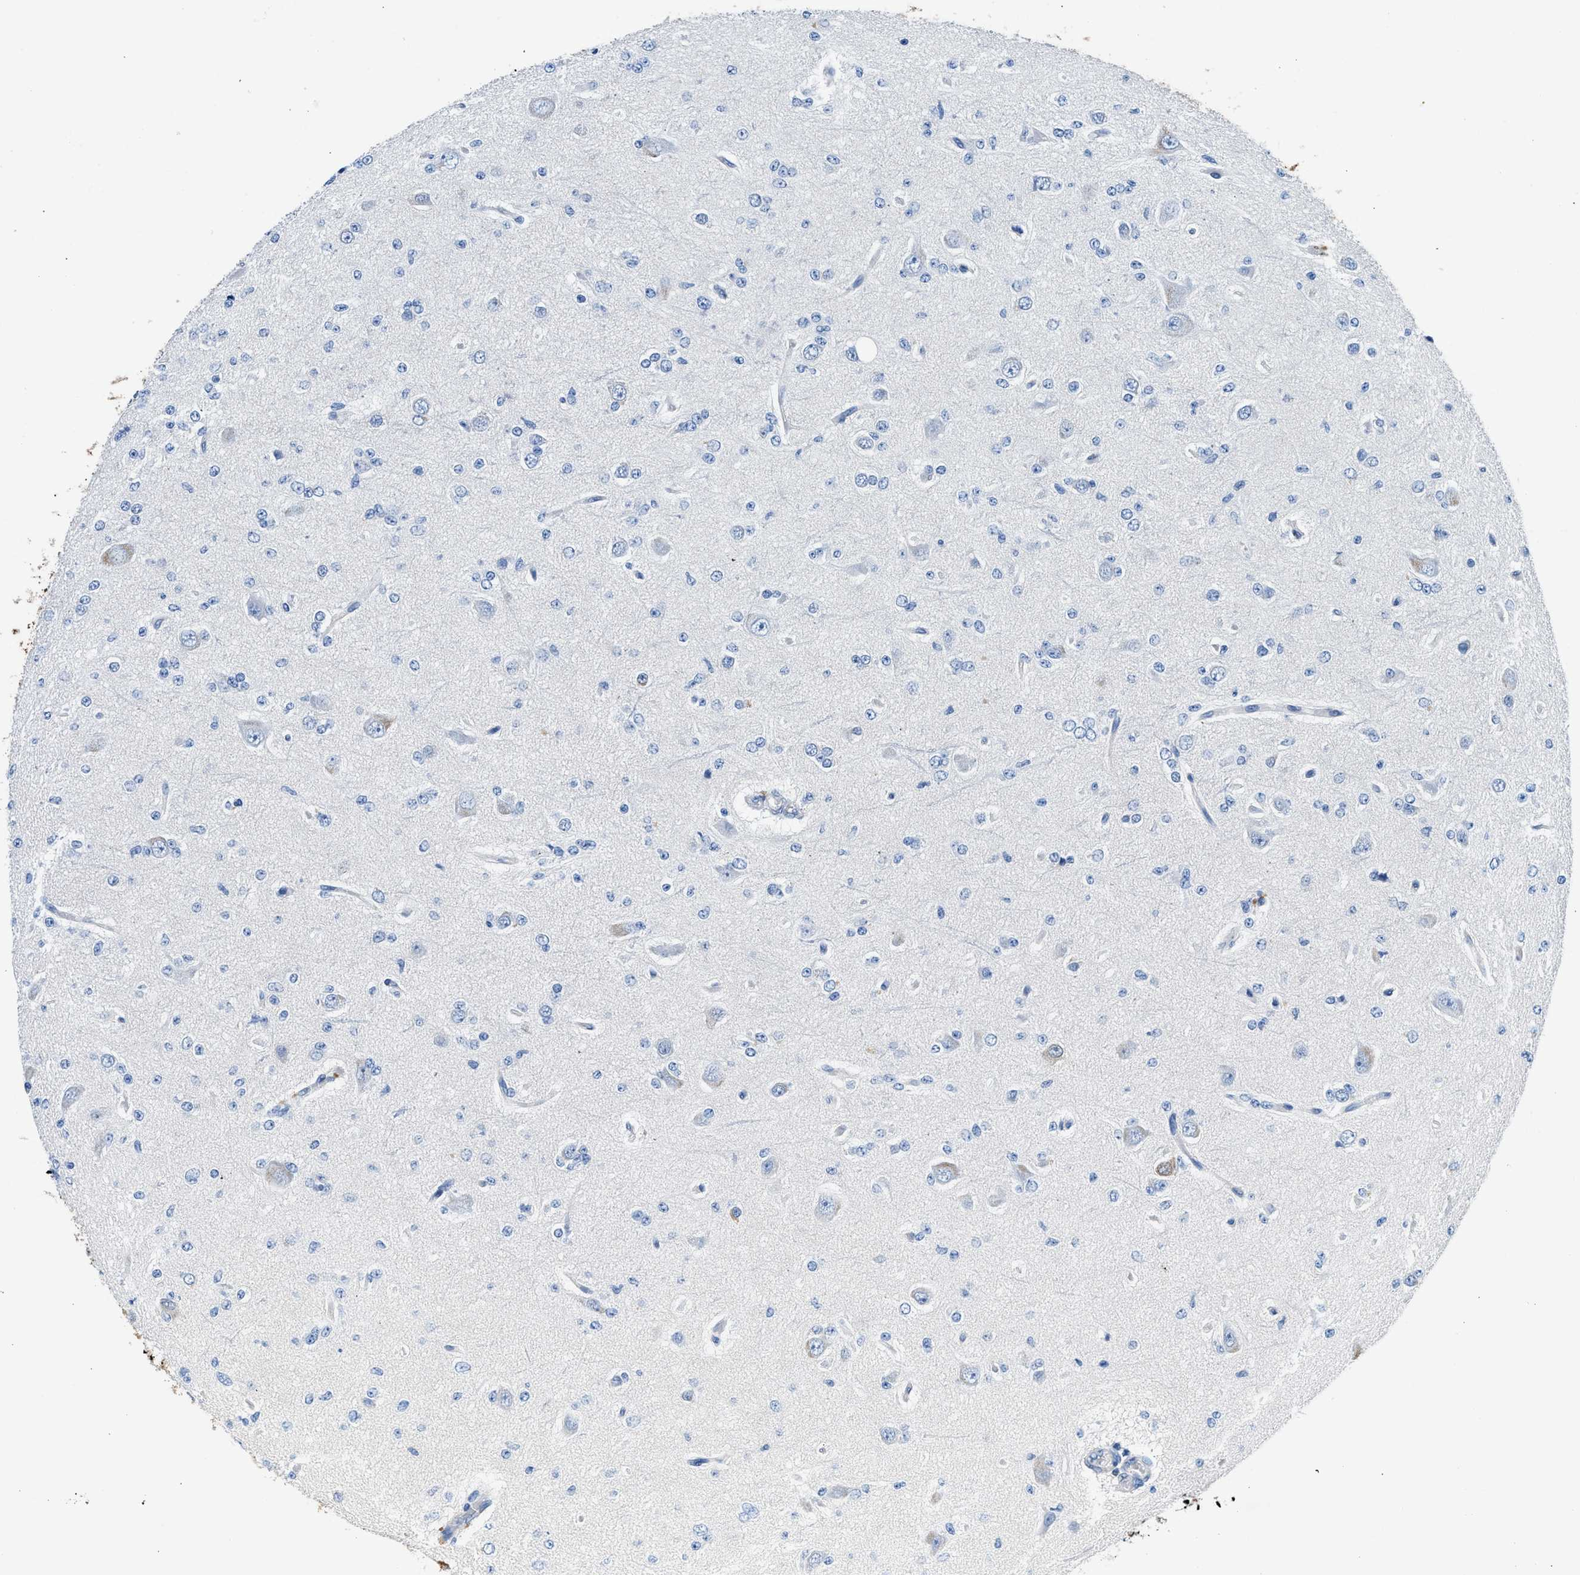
{"staining": {"intensity": "negative", "quantity": "none", "location": "none"}, "tissue": "glioma", "cell_type": "Tumor cells", "image_type": "cancer", "snomed": [{"axis": "morphology", "description": "Glioma, malignant, Low grade"}, {"axis": "topography", "description": "Brain"}], "caption": "Histopathology image shows no significant protein staining in tumor cells of glioma.", "gene": "FADS6", "patient": {"sex": "male", "age": 38}}